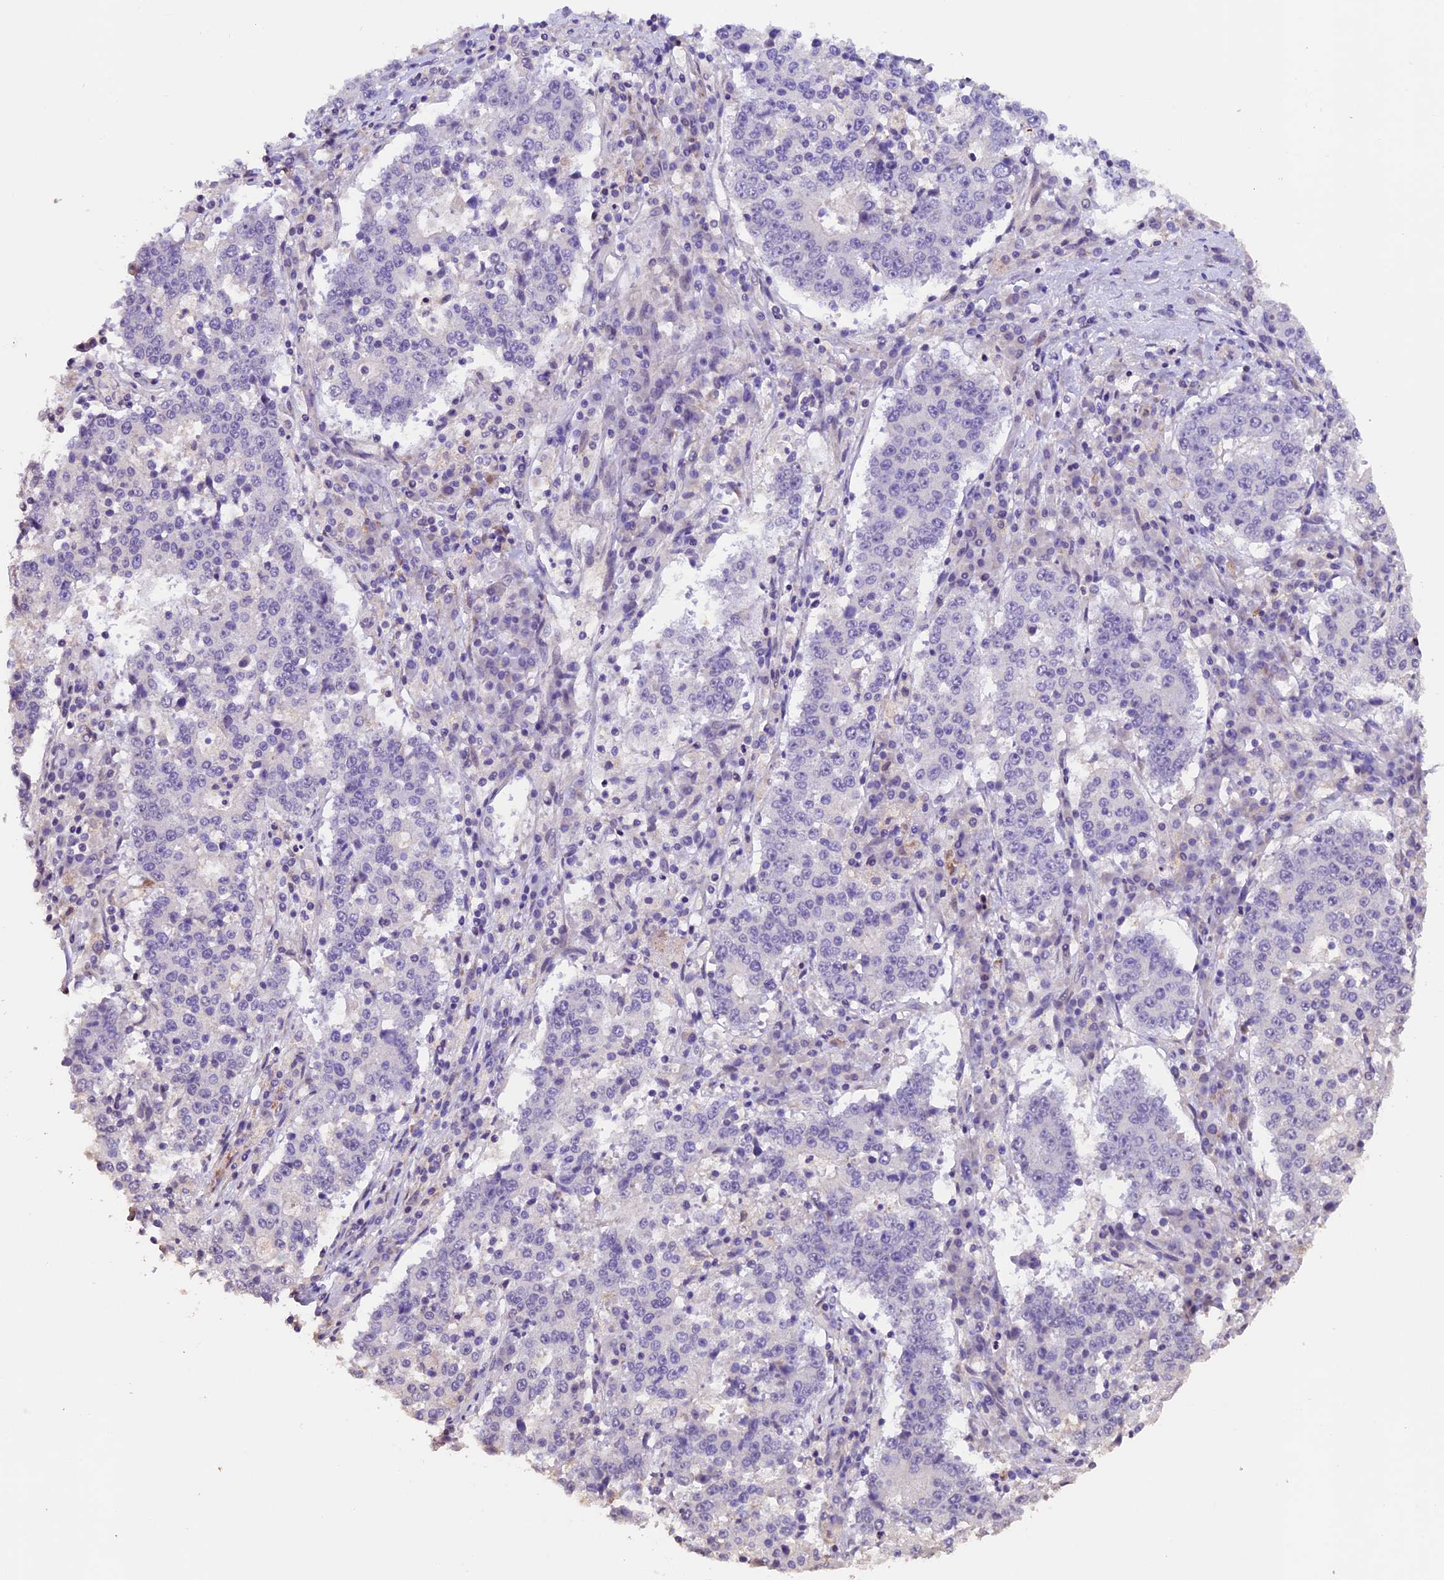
{"staining": {"intensity": "negative", "quantity": "none", "location": "none"}, "tissue": "stomach cancer", "cell_type": "Tumor cells", "image_type": "cancer", "snomed": [{"axis": "morphology", "description": "Adenocarcinoma, NOS"}, {"axis": "topography", "description": "Stomach"}], "caption": "Adenocarcinoma (stomach) stained for a protein using immunohistochemistry (IHC) reveals no expression tumor cells.", "gene": "GNB5", "patient": {"sex": "male", "age": 59}}